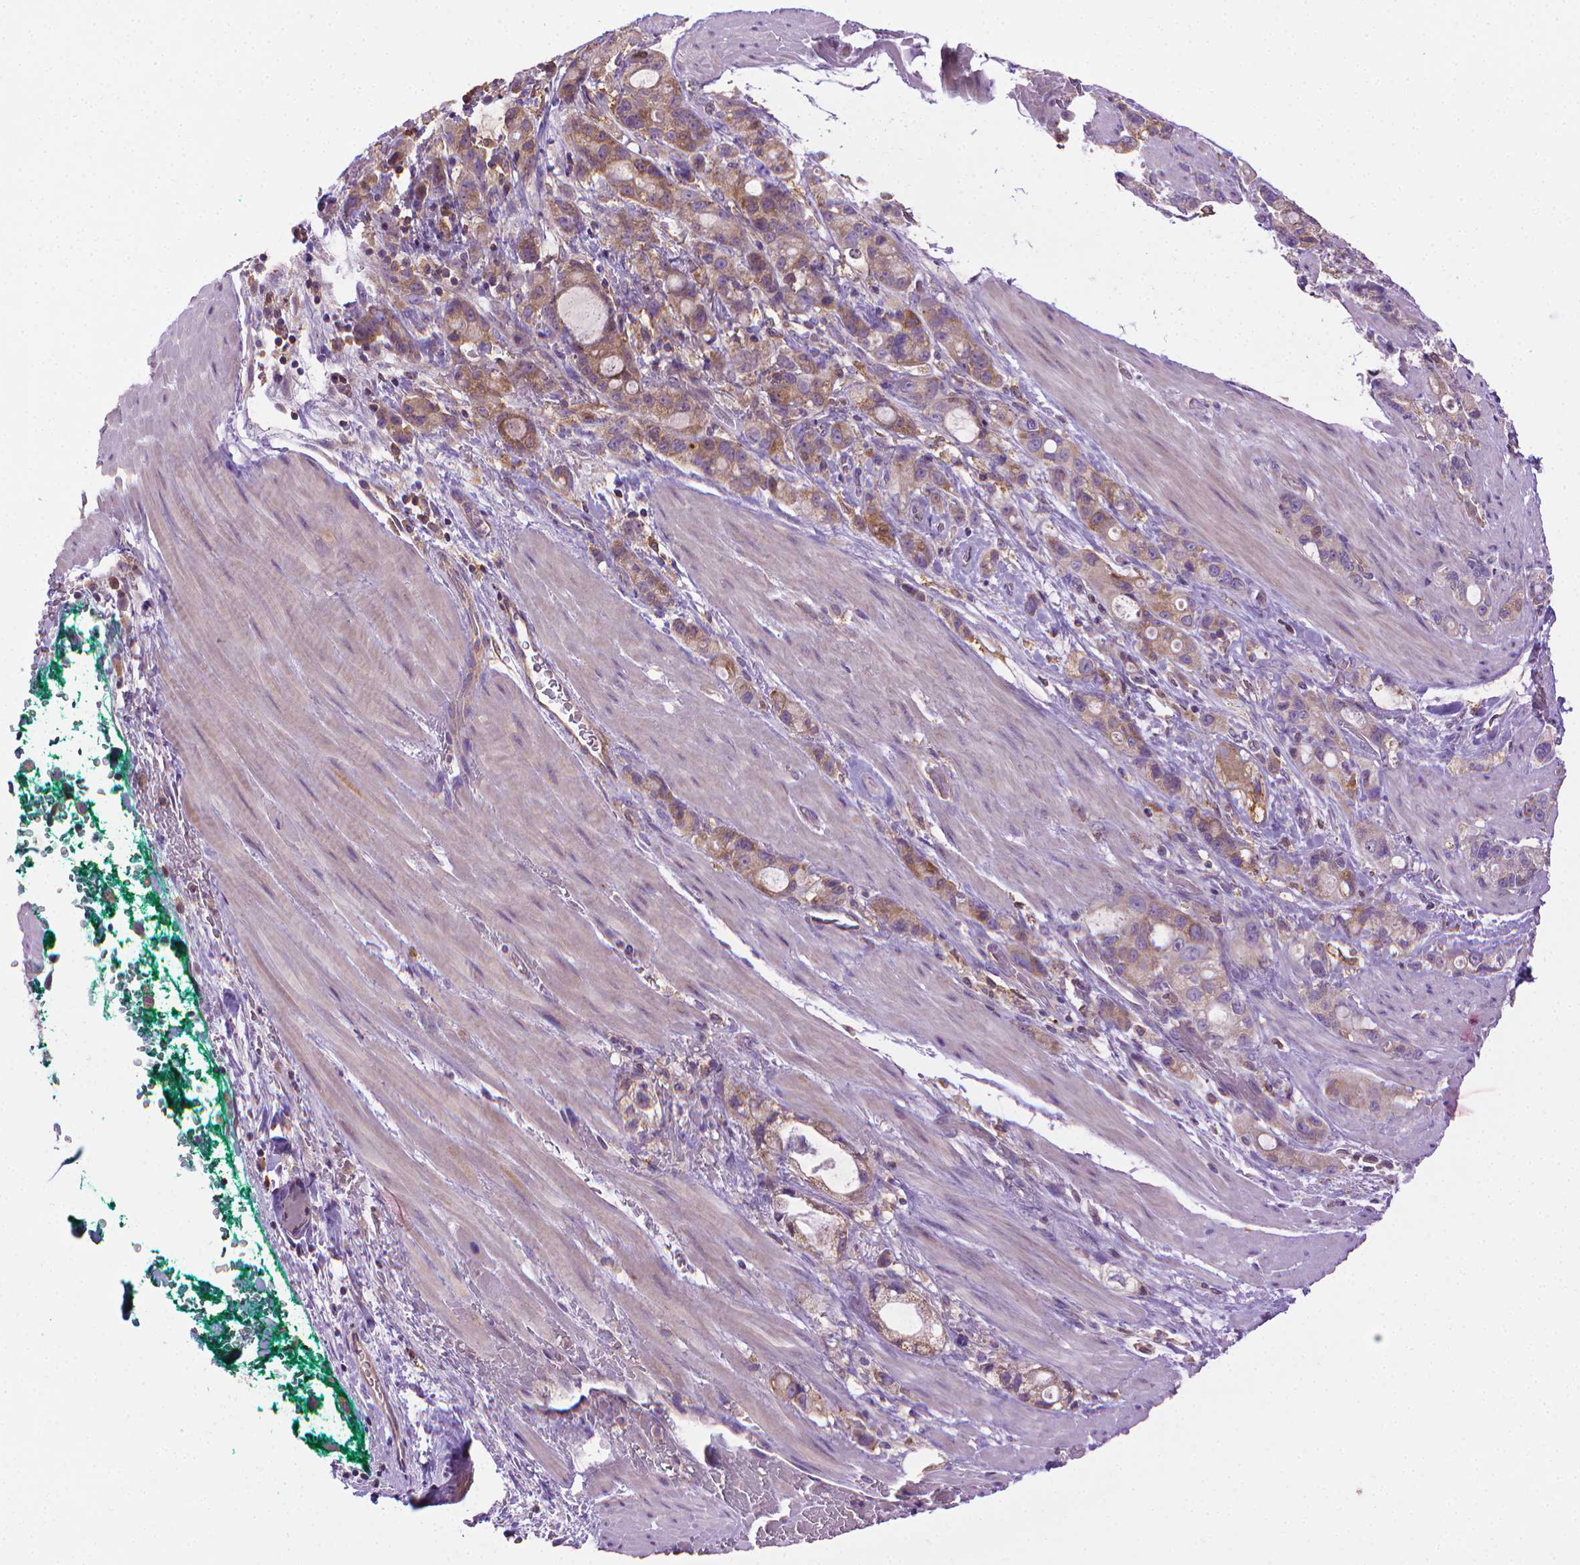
{"staining": {"intensity": "weak", "quantity": ">75%", "location": "cytoplasmic/membranous"}, "tissue": "stomach cancer", "cell_type": "Tumor cells", "image_type": "cancer", "snomed": [{"axis": "morphology", "description": "Adenocarcinoma, NOS"}, {"axis": "topography", "description": "Stomach"}], "caption": "Adenocarcinoma (stomach) tissue reveals weak cytoplasmic/membranous staining in approximately >75% of tumor cells", "gene": "SLC51B", "patient": {"sex": "male", "age": 63}}